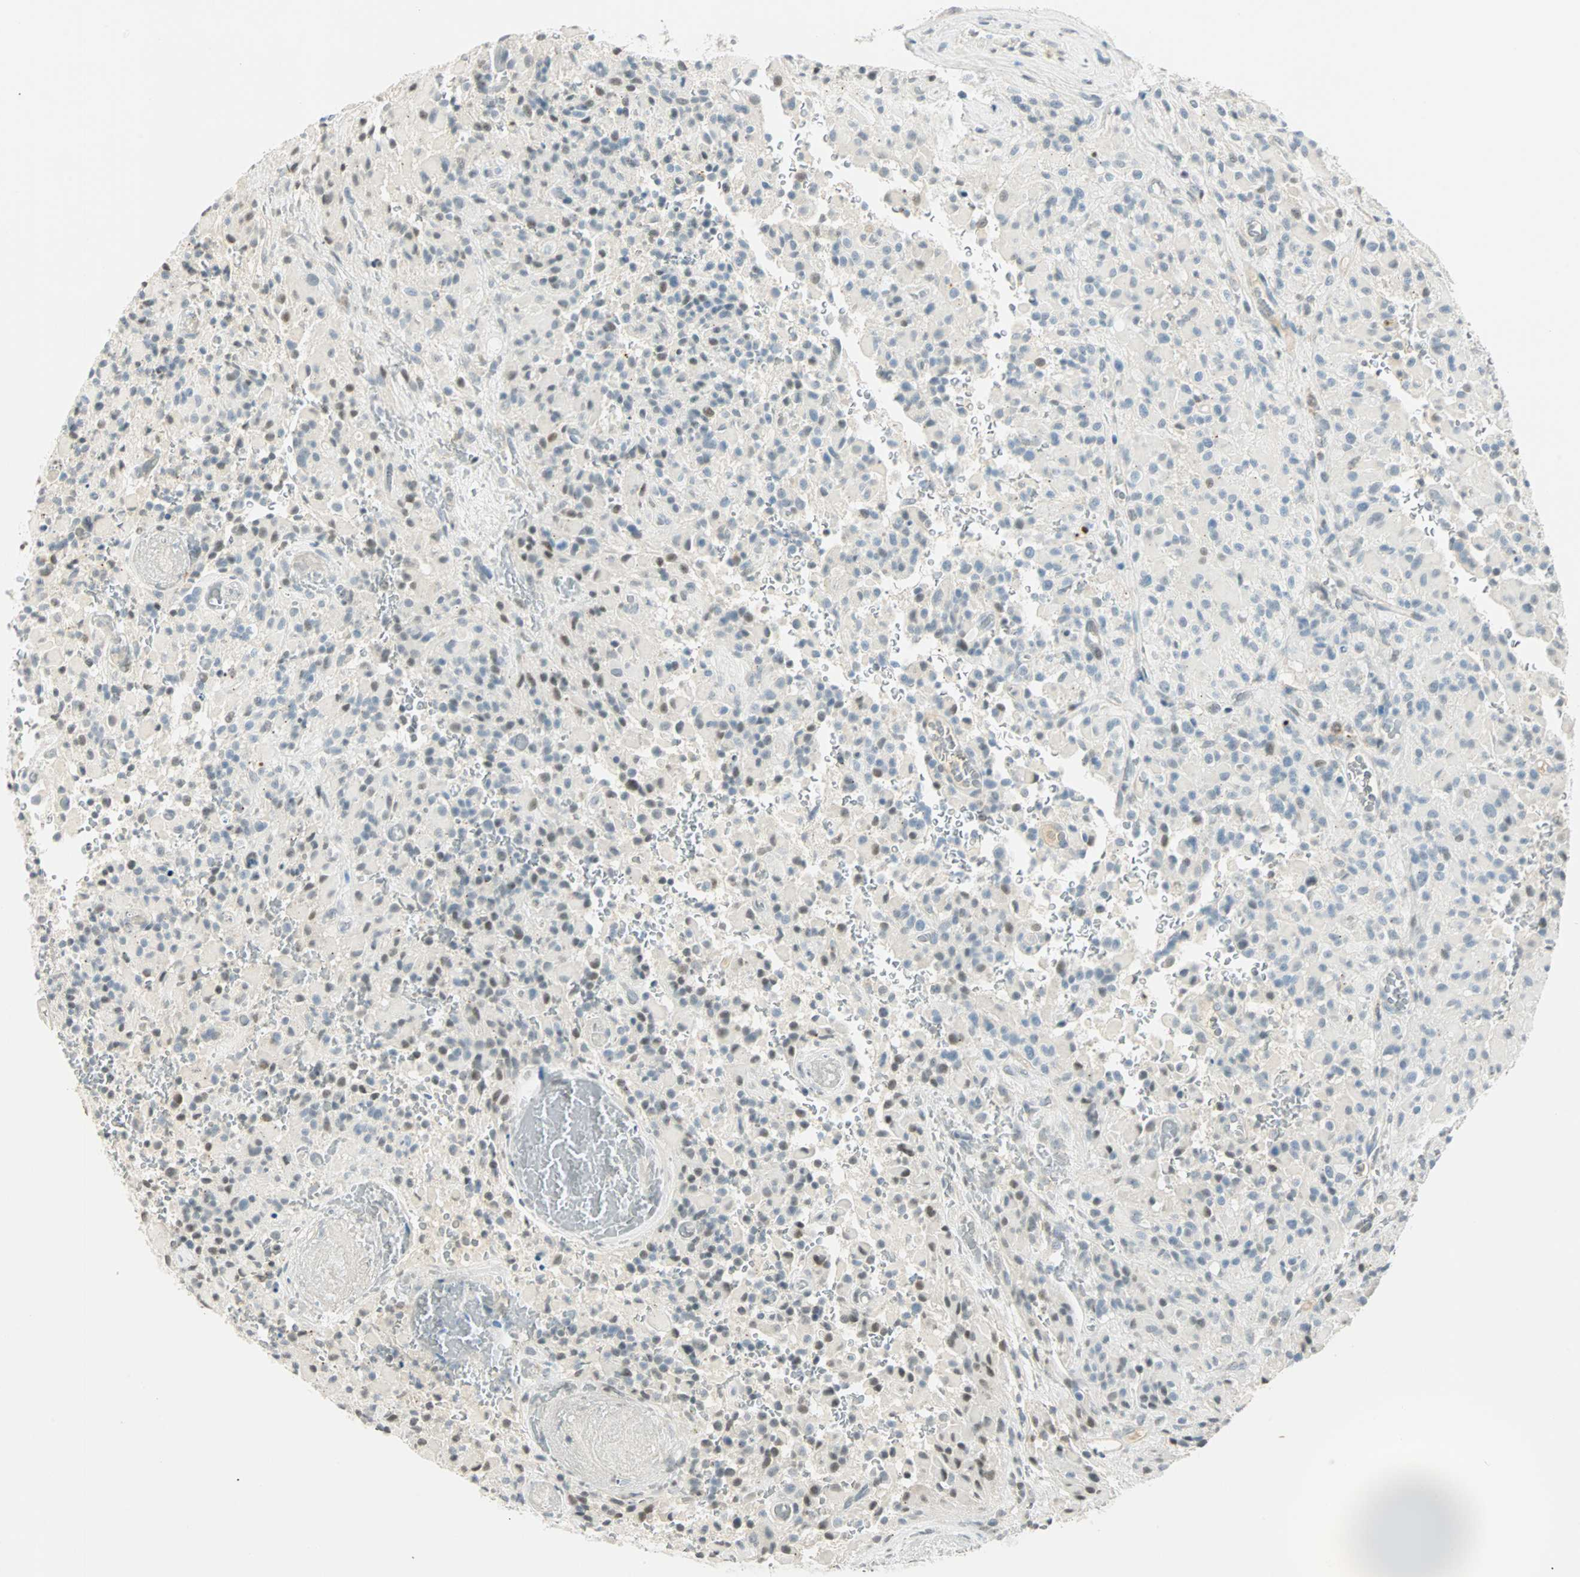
{"staining": {"intensity": "weak", "quantity": "<25%", "location": "nuclear"}, "tissue": "glioma", "cell_type": "Tumor cells", "image_type": "cancer", "snomed": [{"axis": "morphology", "description": "Glioma, malignant, High grade"}, {"axis": "topography", "description": "Brain"}], "caption": "This image is of malignant high-grade glioma stained with IHC to label a protein in brown with the nuclei are counter-stained blue. There is no expression in tumor cells. Brightfield microscopy of immunohistochemistry (IHC) stained with DAB (brown) and hematoxylin (blue), captured at high magnification.", "gene": "SMAD3", "patient": {"sex": "male", "age": 71}}